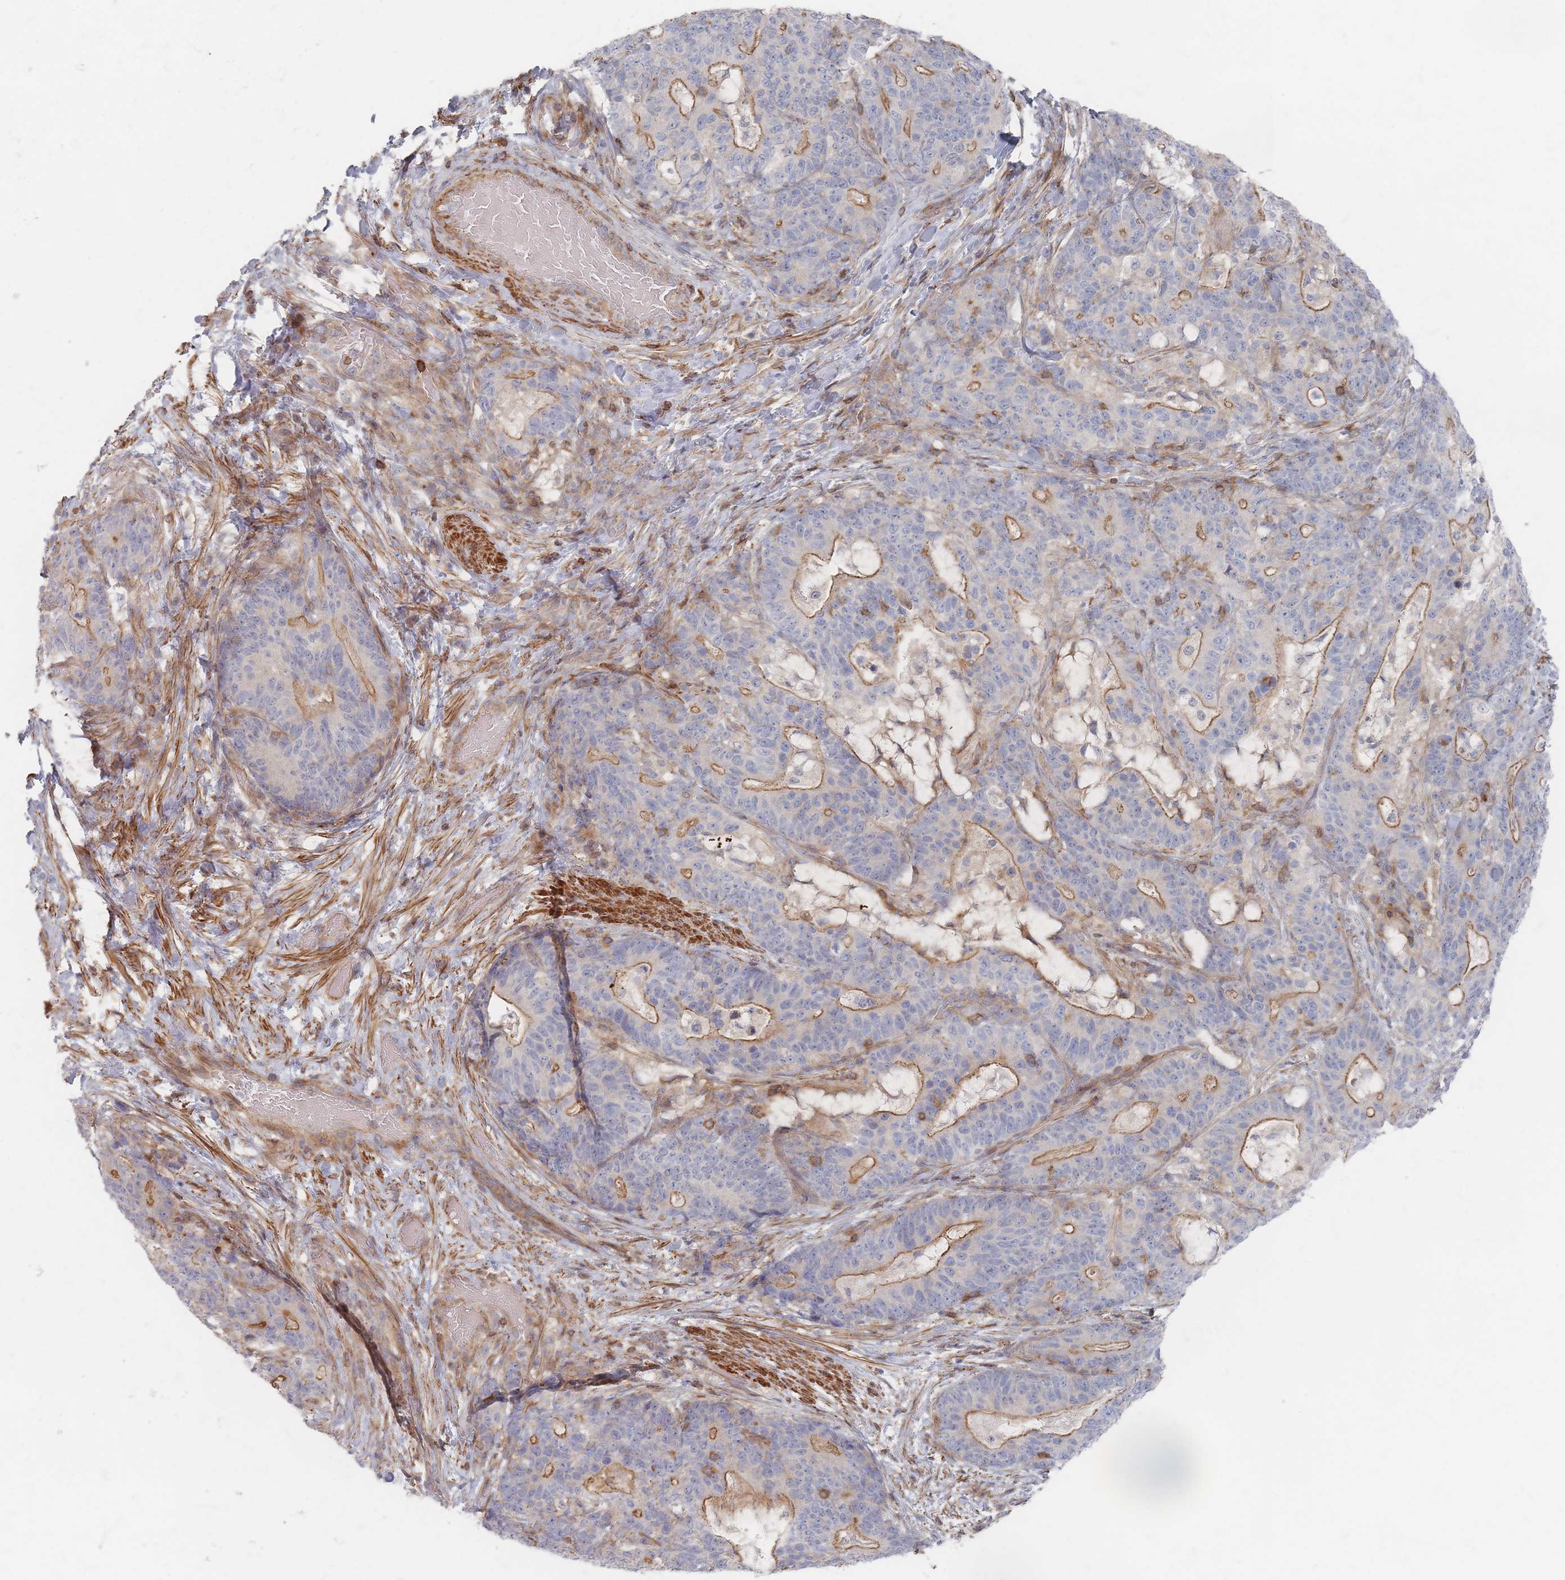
{"staining": {"intensity": "moderate", "quantity": ">75%", "location": "cytoplasmic/membranous"}, "tissue": "stomach cancer", "cell_type": "Tumor cells", "image_type": "cancer", "snomed": [{"axis": "morphology", "description": "Normal tissue, NOS"}, {"axis": "morphology", "description": "Adenocarcinoma, NOS"}, {"axis": "topography", "description": "Stomach"}], "caption": "Protein expression analysis of stomach cancer shows moderate cytoplasmic/membranous expression in approximately >75% of tumor cells.", "gene": "ZNF852", "patient": {"sex": "female", "age": 64}}